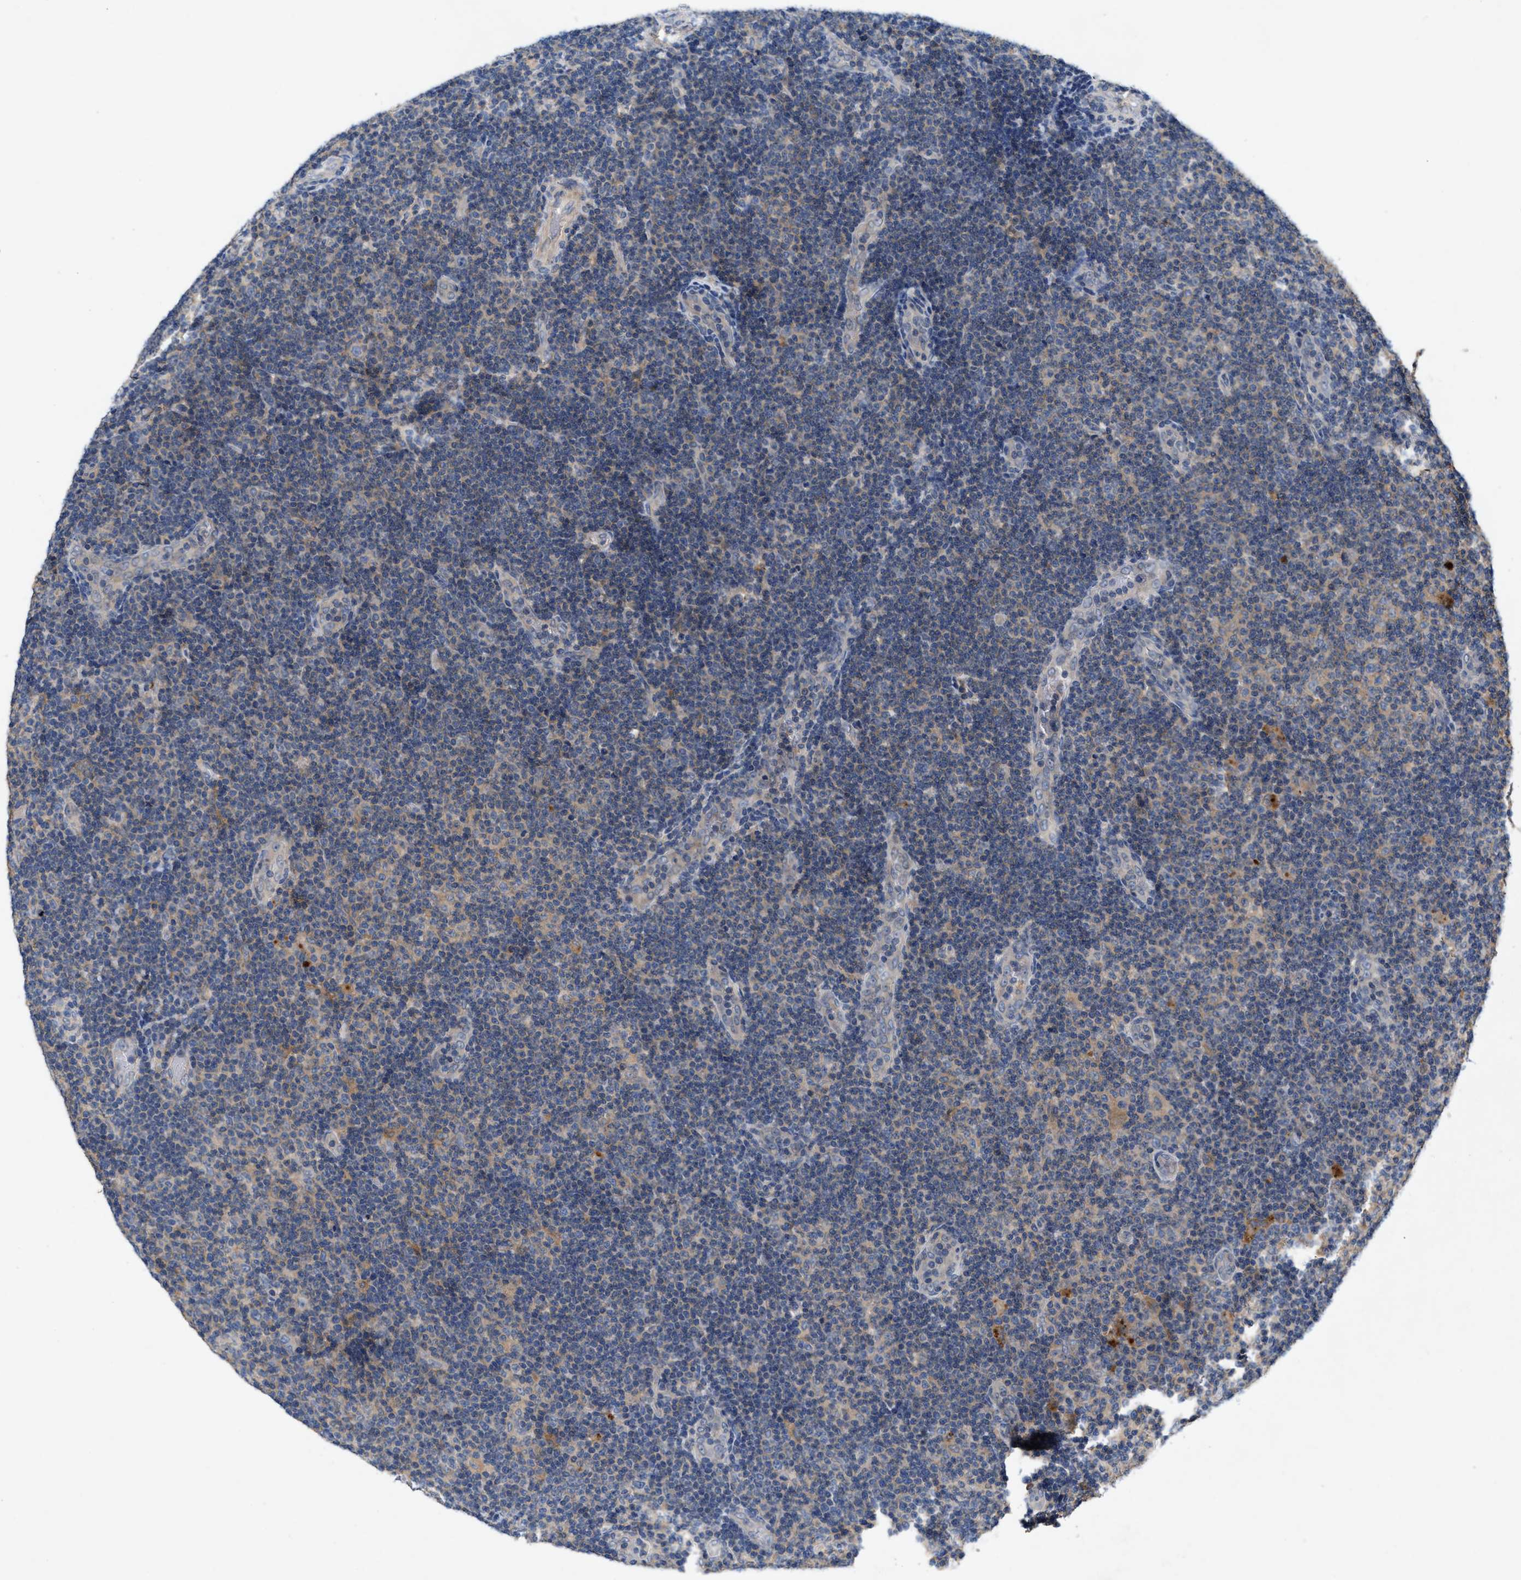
{"staining": {"intensity": "weak", "quantity": "25%-75%", "location": "cytoplasmic/membranous"}, "tissue": "lymphoma", "cell_type": "Tumor cells", "image_type": "cancer", "snomed": [{"axis": "morphology", "description": "Malignant lymphoma, non-Hodgkin's type, Low grade"}, {"axis": "topography", "description": "Lymph node"}], "caption": "Low-grade malignant lymphoma, non-Hodgkin's type stained with immunohistochemistry exhibits weak cytoplasmic/membranous expression in about 25%-75% of tumor cells. Nuclei are stained in blue.", "gene": "LPAR2", "patient": {"sex": "male", "age": 83}}